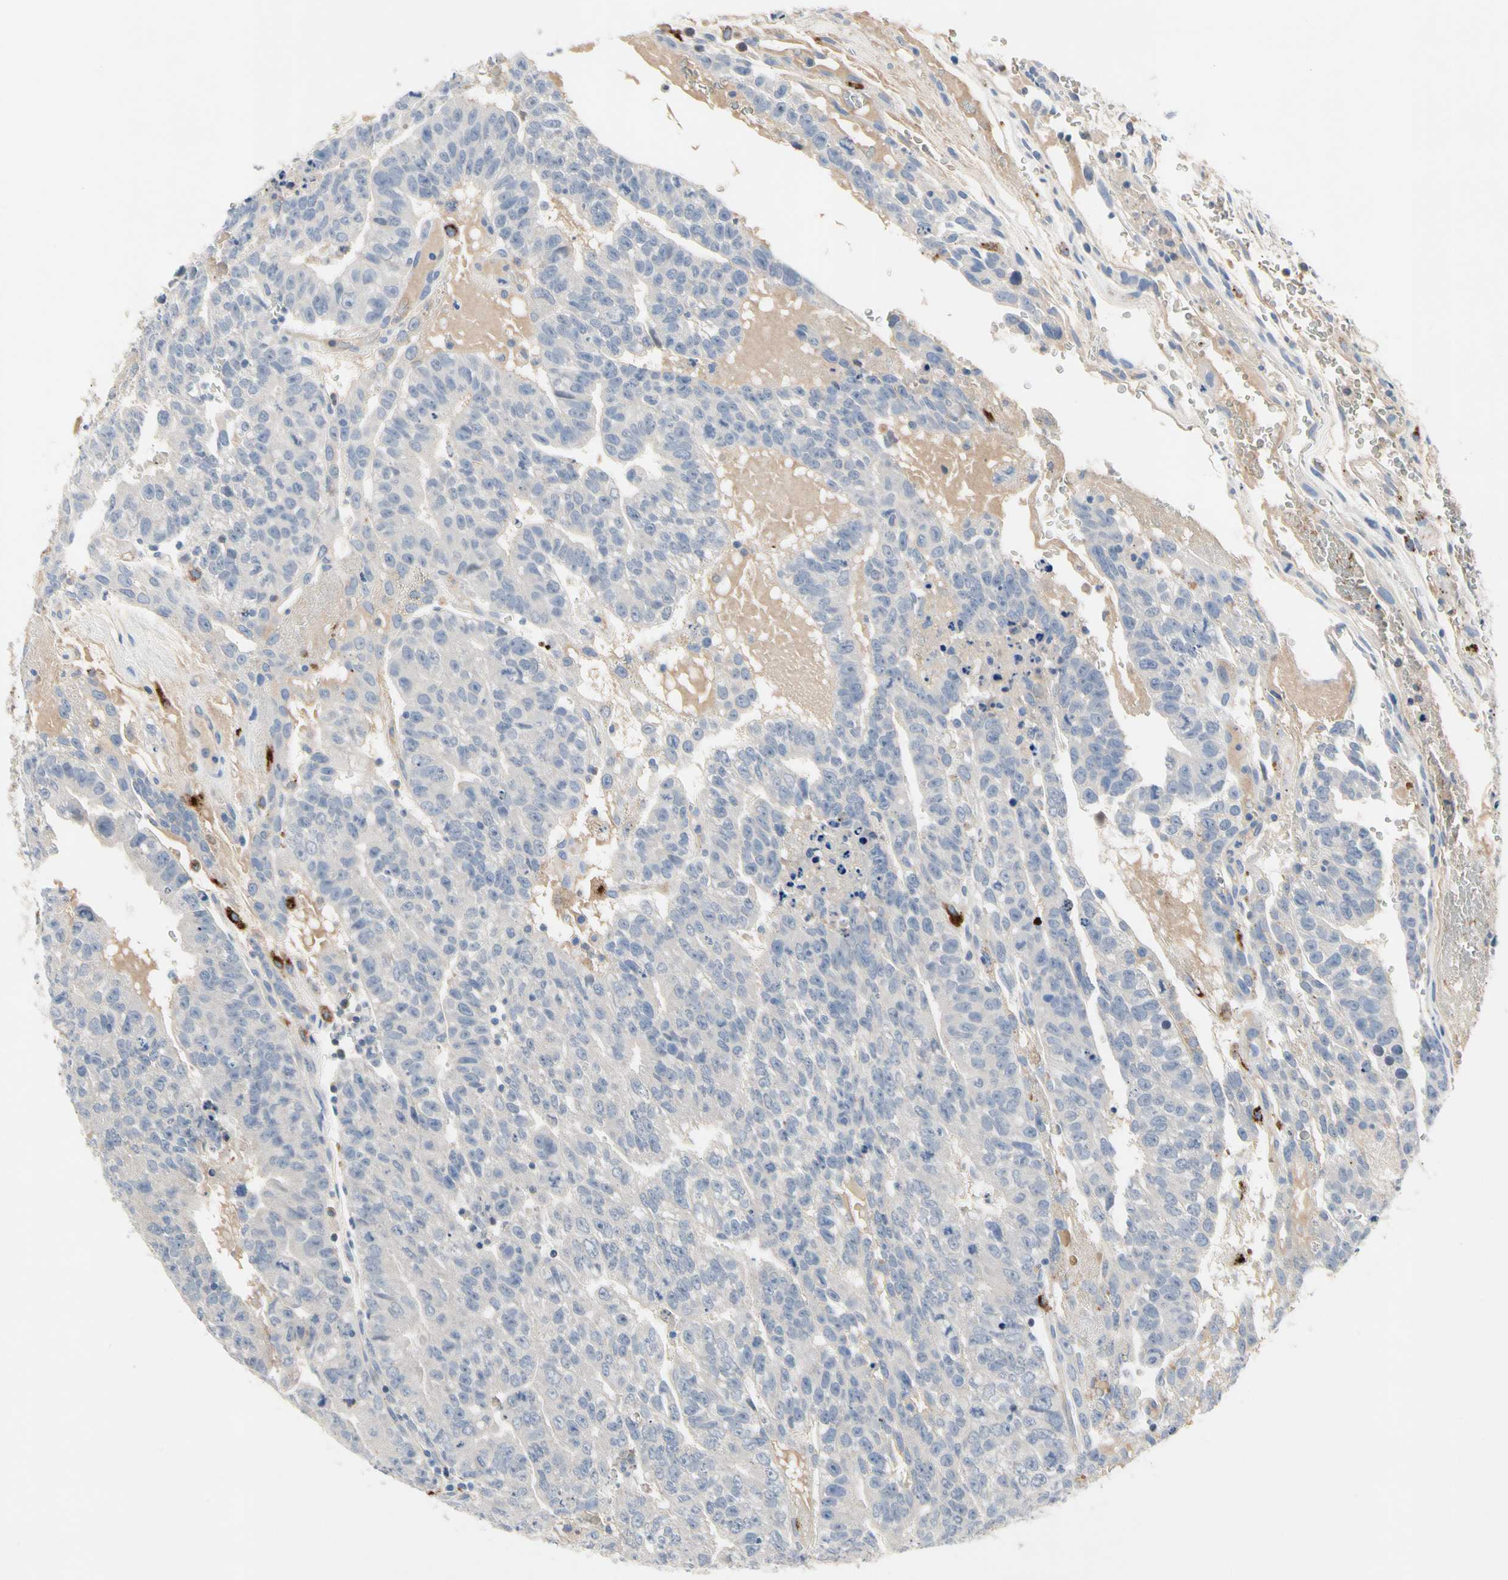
{"staining": {"intensity": "negative", "quantity": "none", "location": "none"}, "tissue": "testis cancer", "cell_type": "Tumor cells", "image_type": "cancer", "snomed": [{"axis": "morphology", "description": "Seminoma, NOS"}, {"axis": "morphology", "description": "Carcinoma, Embryonal, NOS"}, {"axis": "topography", "description": "Testis"}], "caption": "An immunohistochemistry (IHC) micrograph of testis cancer (seminoma) is shown. There is no staining in tumor cells of testis cancer (seminoma).", "gene": "RETSAT", "patient": {"sex": "male", "age": 52}}